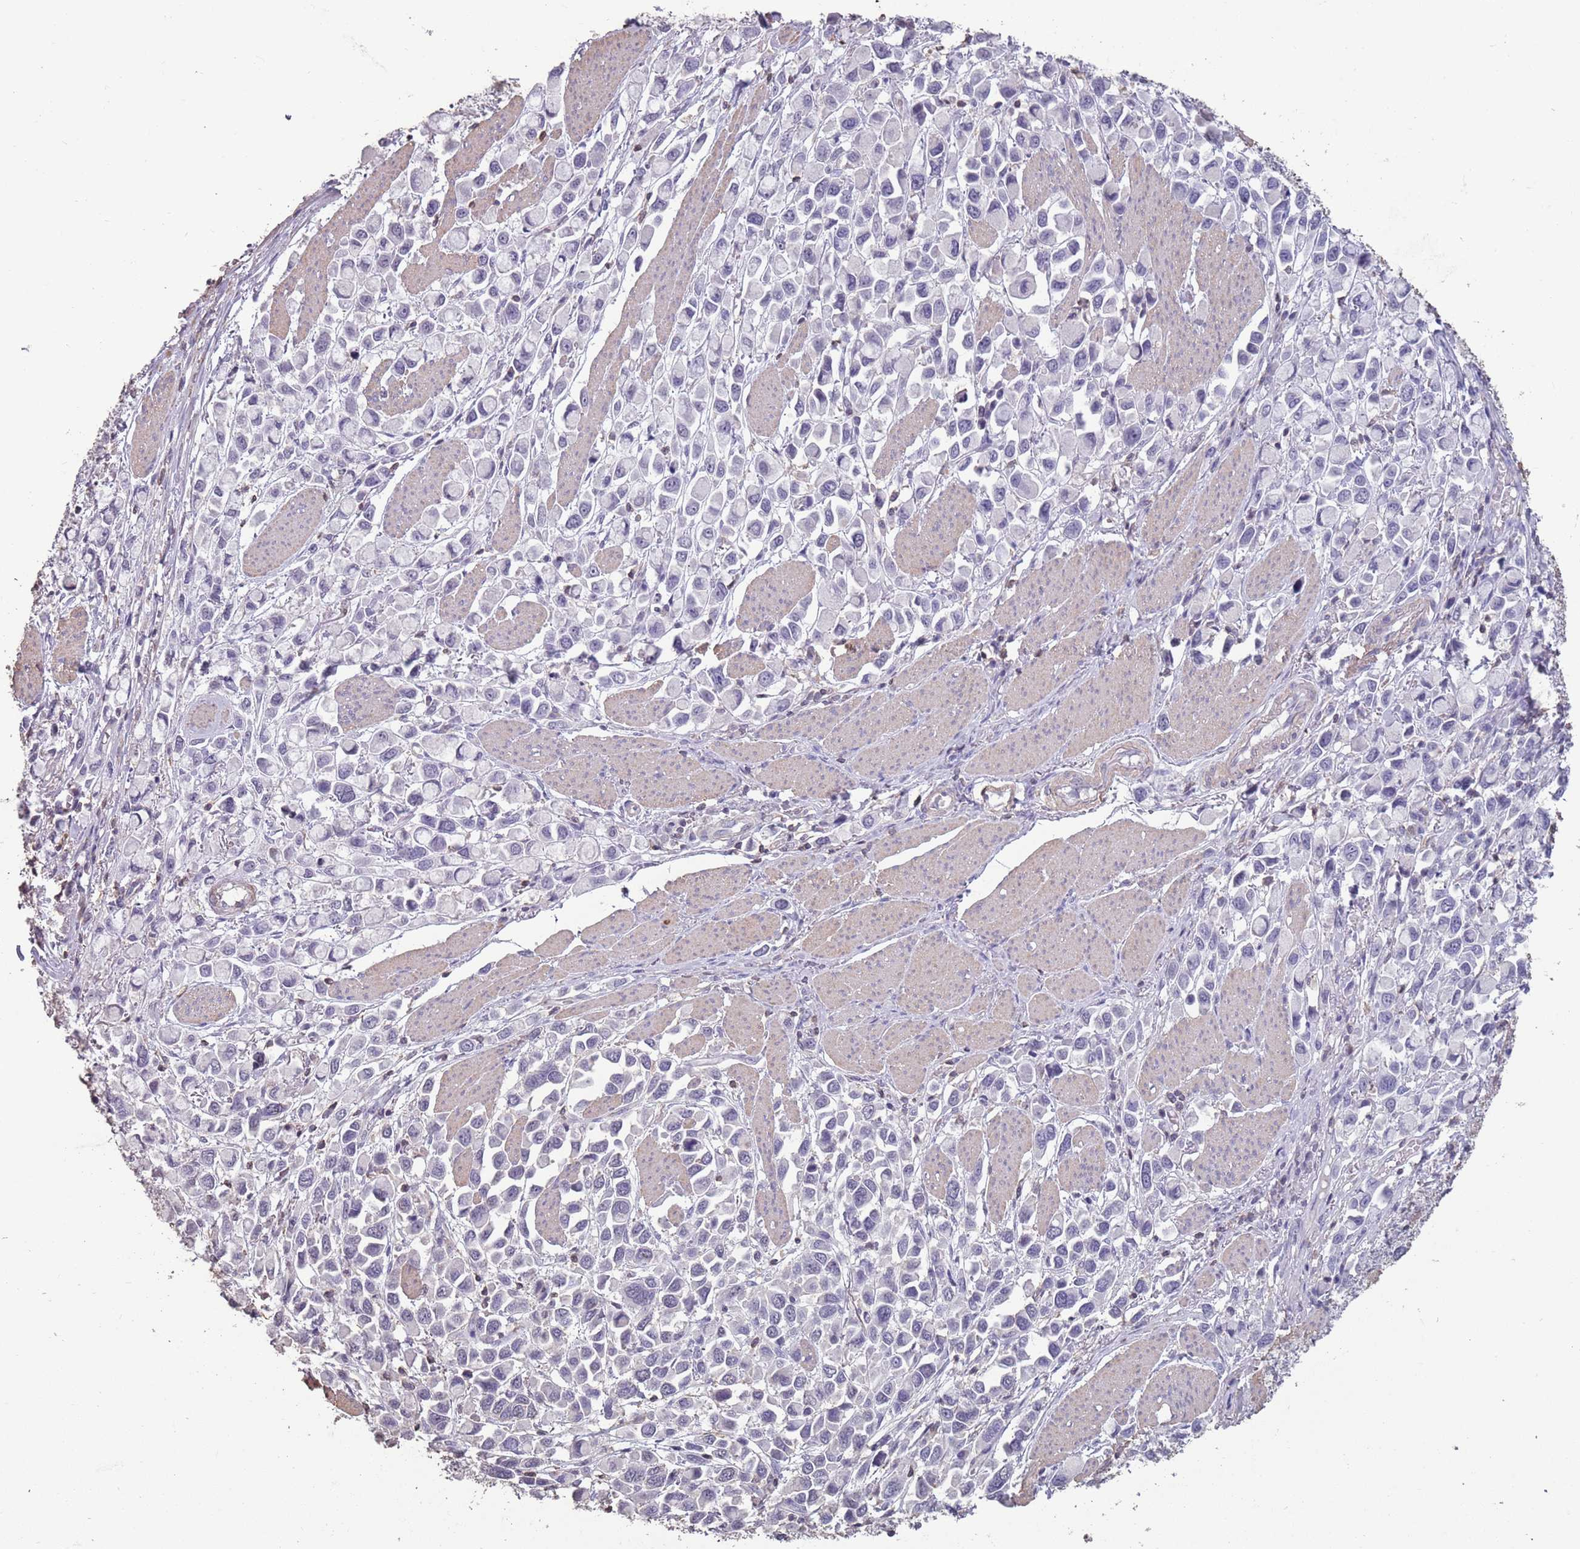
{"staining": {"intensity": "negative", "quantity": "none", "location": "none"}, "tissue": "stomach cancer", "cell_type": "Tumor cells", "image_type": "cancer", "snomed": [{"axis": "morphology", "description": "Adenocarcinoma, NOS"}, {"axis": "topography", "description": "Stomach"}], "caption": "Immunohistochemistry image of neoplastic tissue: human stomach cancer stained with DAB shows no significant protein staining in tumor cells.", "gene": "SUN5", "patient": {"sex": "female", "age": 81}}